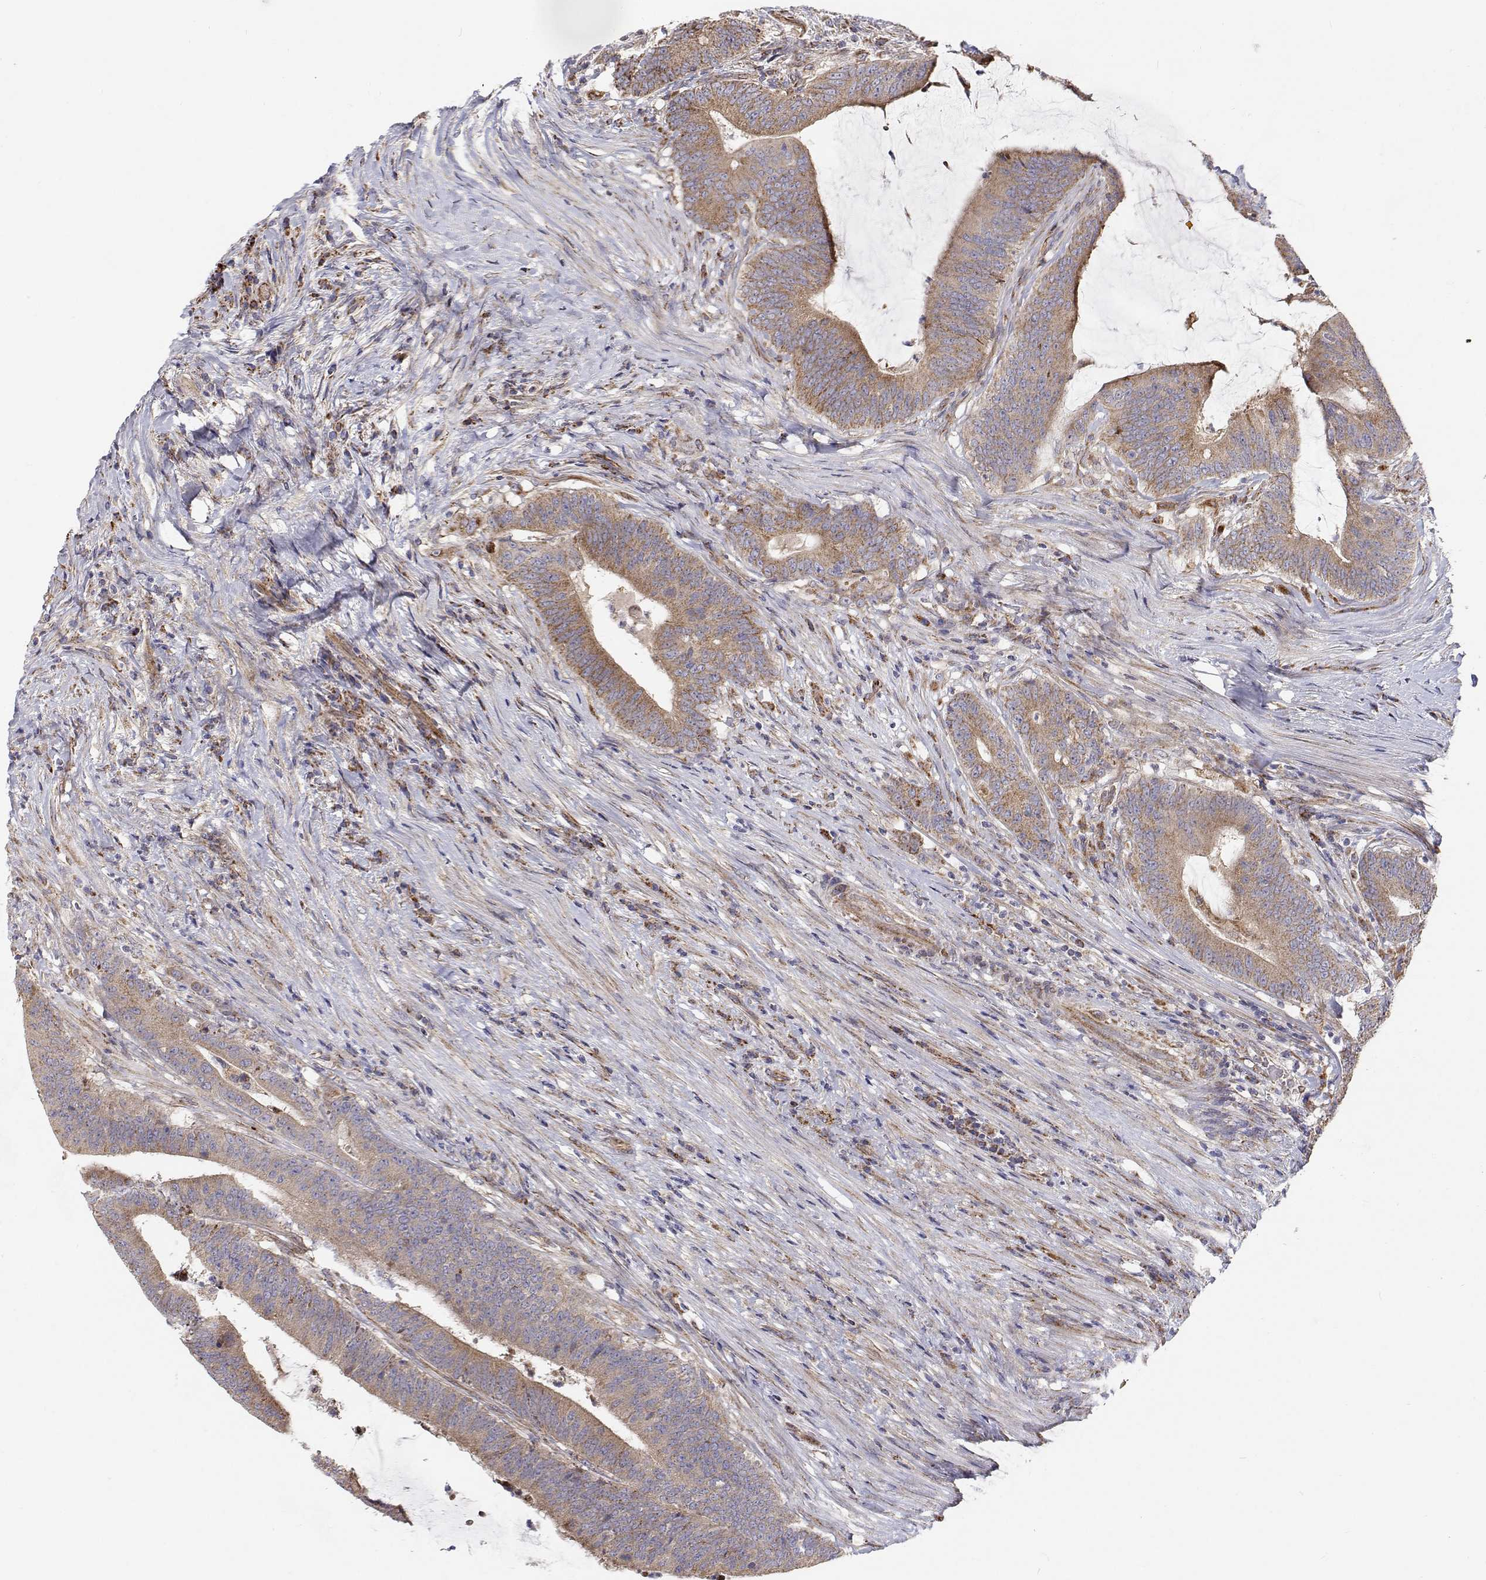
{"staining": {"intensity": "moderate", "quantity": ">75%", "location": "cytoplasmic/membranous"}, "tissue": "colorectal cancer", "cell_type": "Tumor cells", "image_type": "cancer", "snomed": [{"axis": "morphology", "description": "Adenocarcinoma, NOS"}, {"axis": "topography", "description": "Colon"}], "caption": "High-power microscopy captured an immunohistochemistry micrograph of colorectal cancer (adenocarcinoma), revealing moderate cytoplasmic/membranous staining in approximately >75% of tumor cells.", "gene": "SPICE1", "patient": {"sex": "female", "age": 43}}